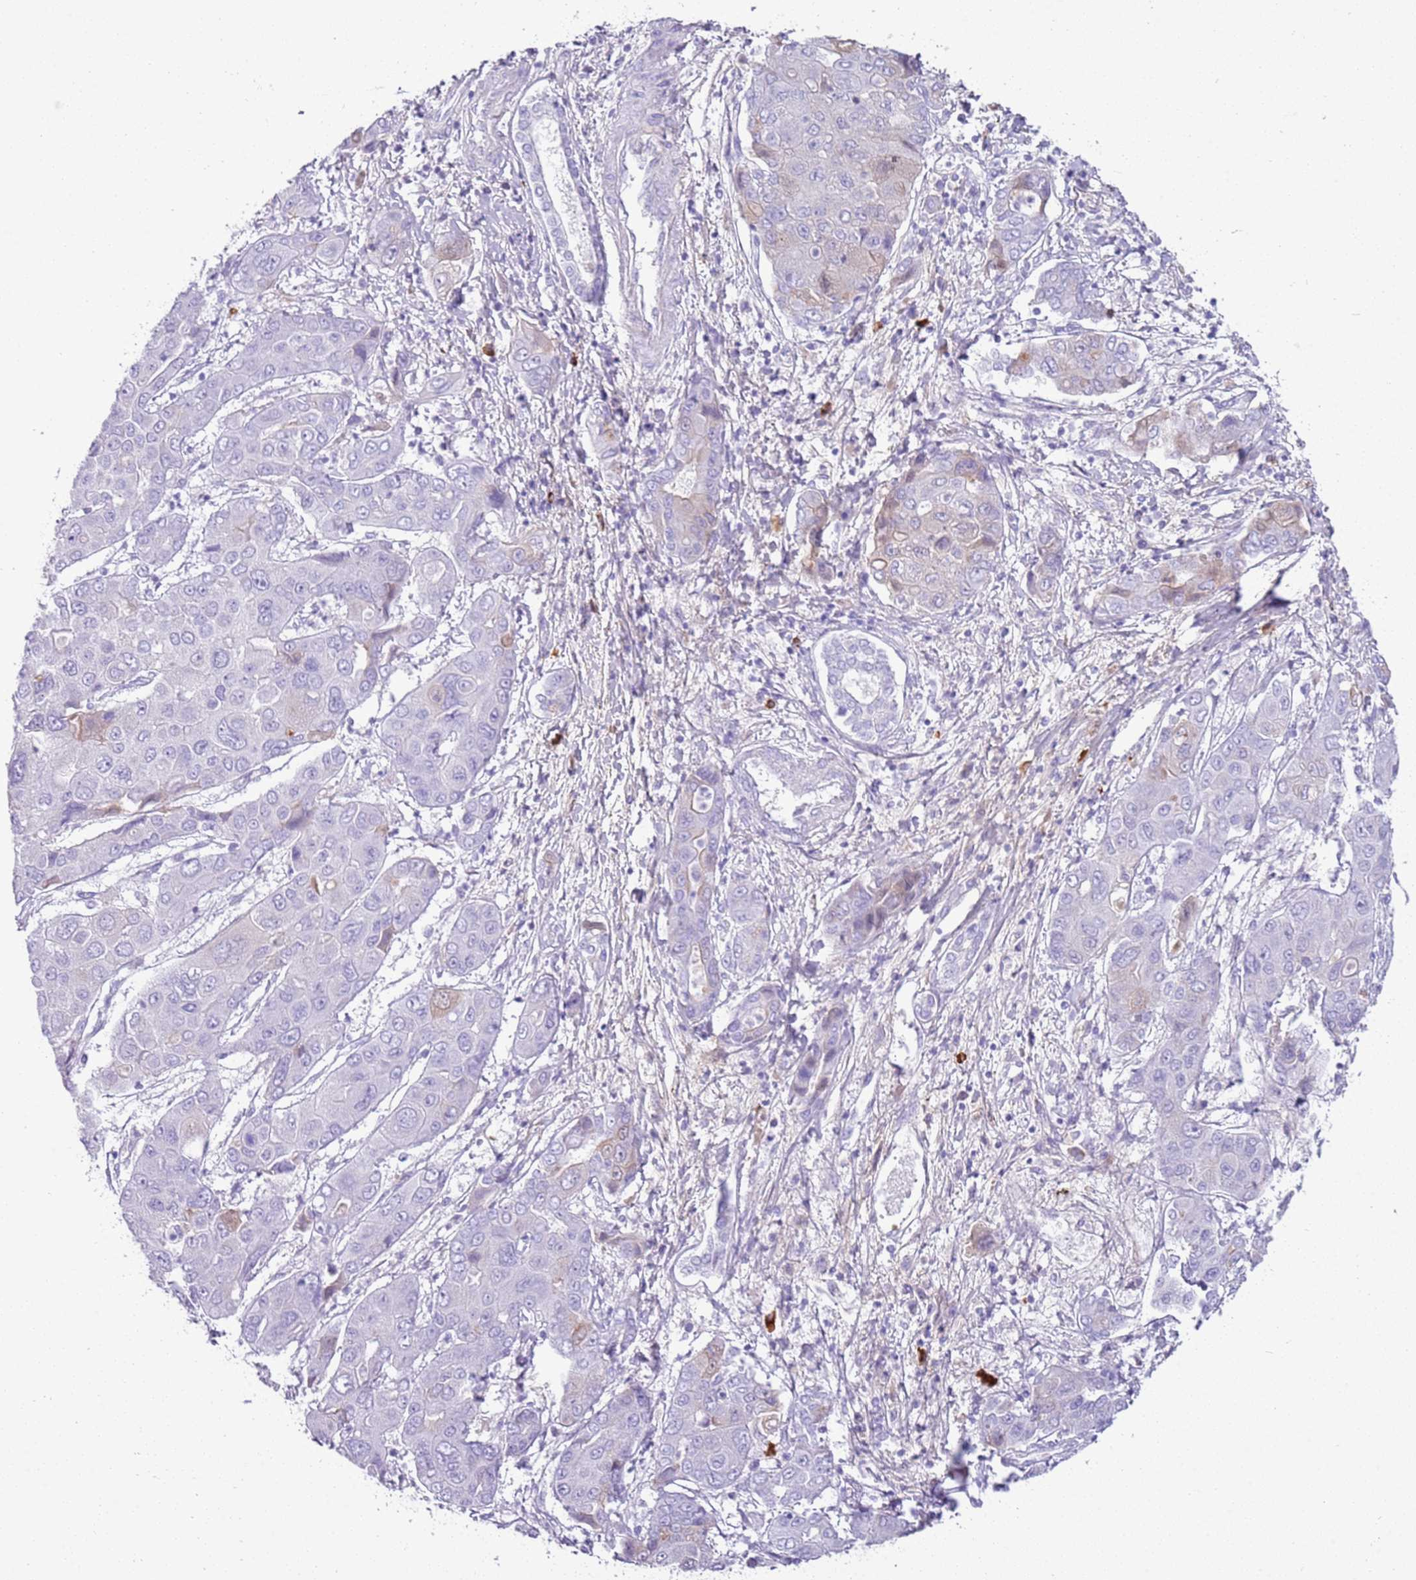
{"staining": {"intensity": "negative", "quantity": "none", "location": "none"}, "tissue": "liver cancer", "cell_type": "Tumor cells", "image_type": "cancer", "snomed": [{"axis": "morphology", "description": "Cholangiocarcinoma"}, {"axis": "topography", "description": "Liver"}], "caption": "High magnification brightfield microscopy of liver cancer (cholangiocarcinoma) stained with DAB (3,3'-diaminobenzidine) (brown) and counterstained with hematoxylin (blue): tumor cells show no significant staining.", "gene": "IGKV3D-11", "patient": {"sex": "male", "age": 67}}